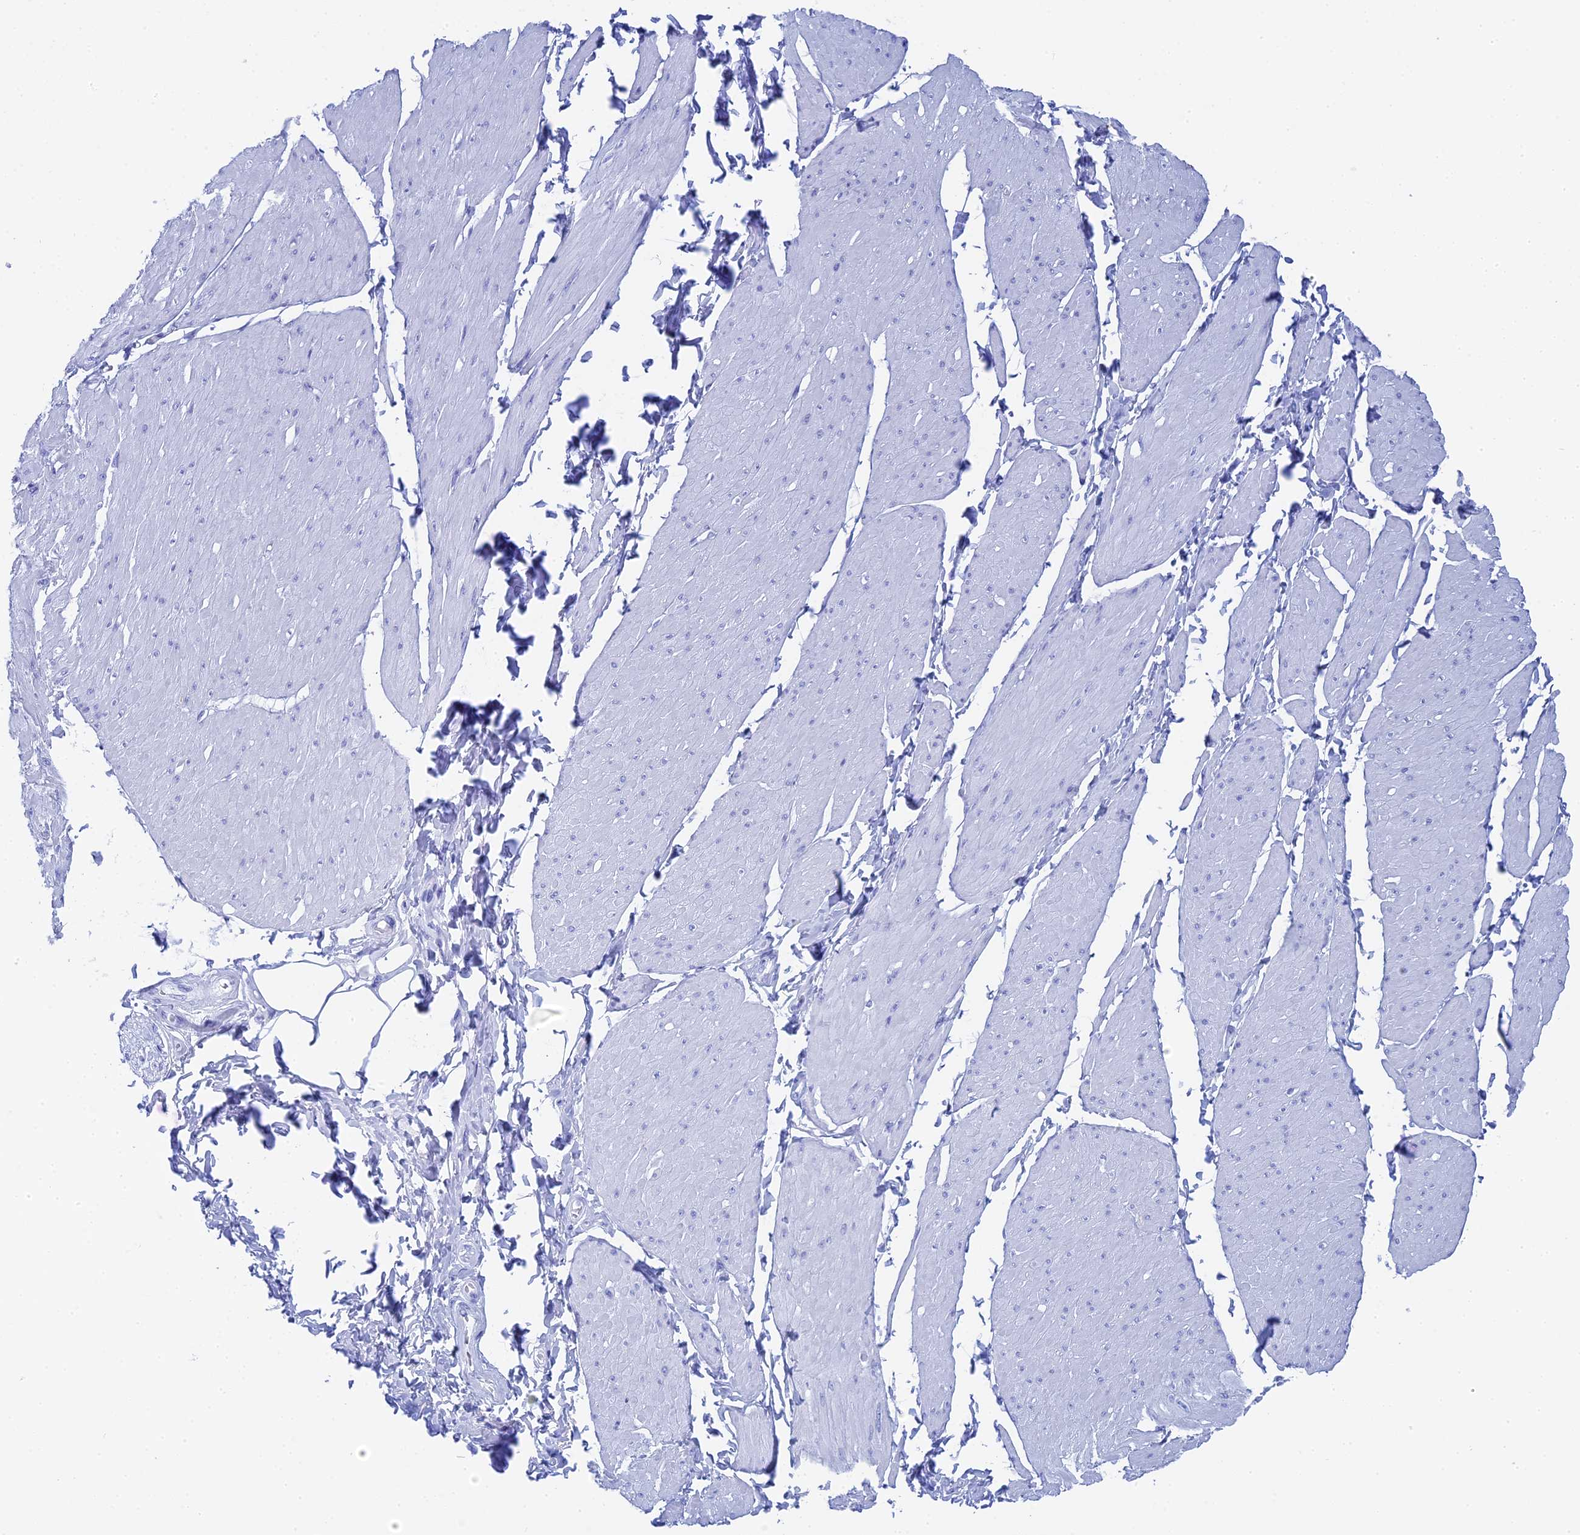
{"staining": {"intensity": "negative", "quantity": "none", "location": "none"}, "tissue": "smooth muscle", "cell_type": "Smooth muscle cells", "image_type": "normal", "snomed": [{"axis": "morphology", "description": "Urothelial carcinoma, High grade"}, {"axis": "topography", "description": "Urinary bladder"}], "caption": "Immunohistochemistry (IHC) histopathology image of benign smooth muscle stained for a protein (brown), which shows no staining in smooth muscle cells.", "gene": "TEX101", "patient": {"sex": "male", "age": 46}}